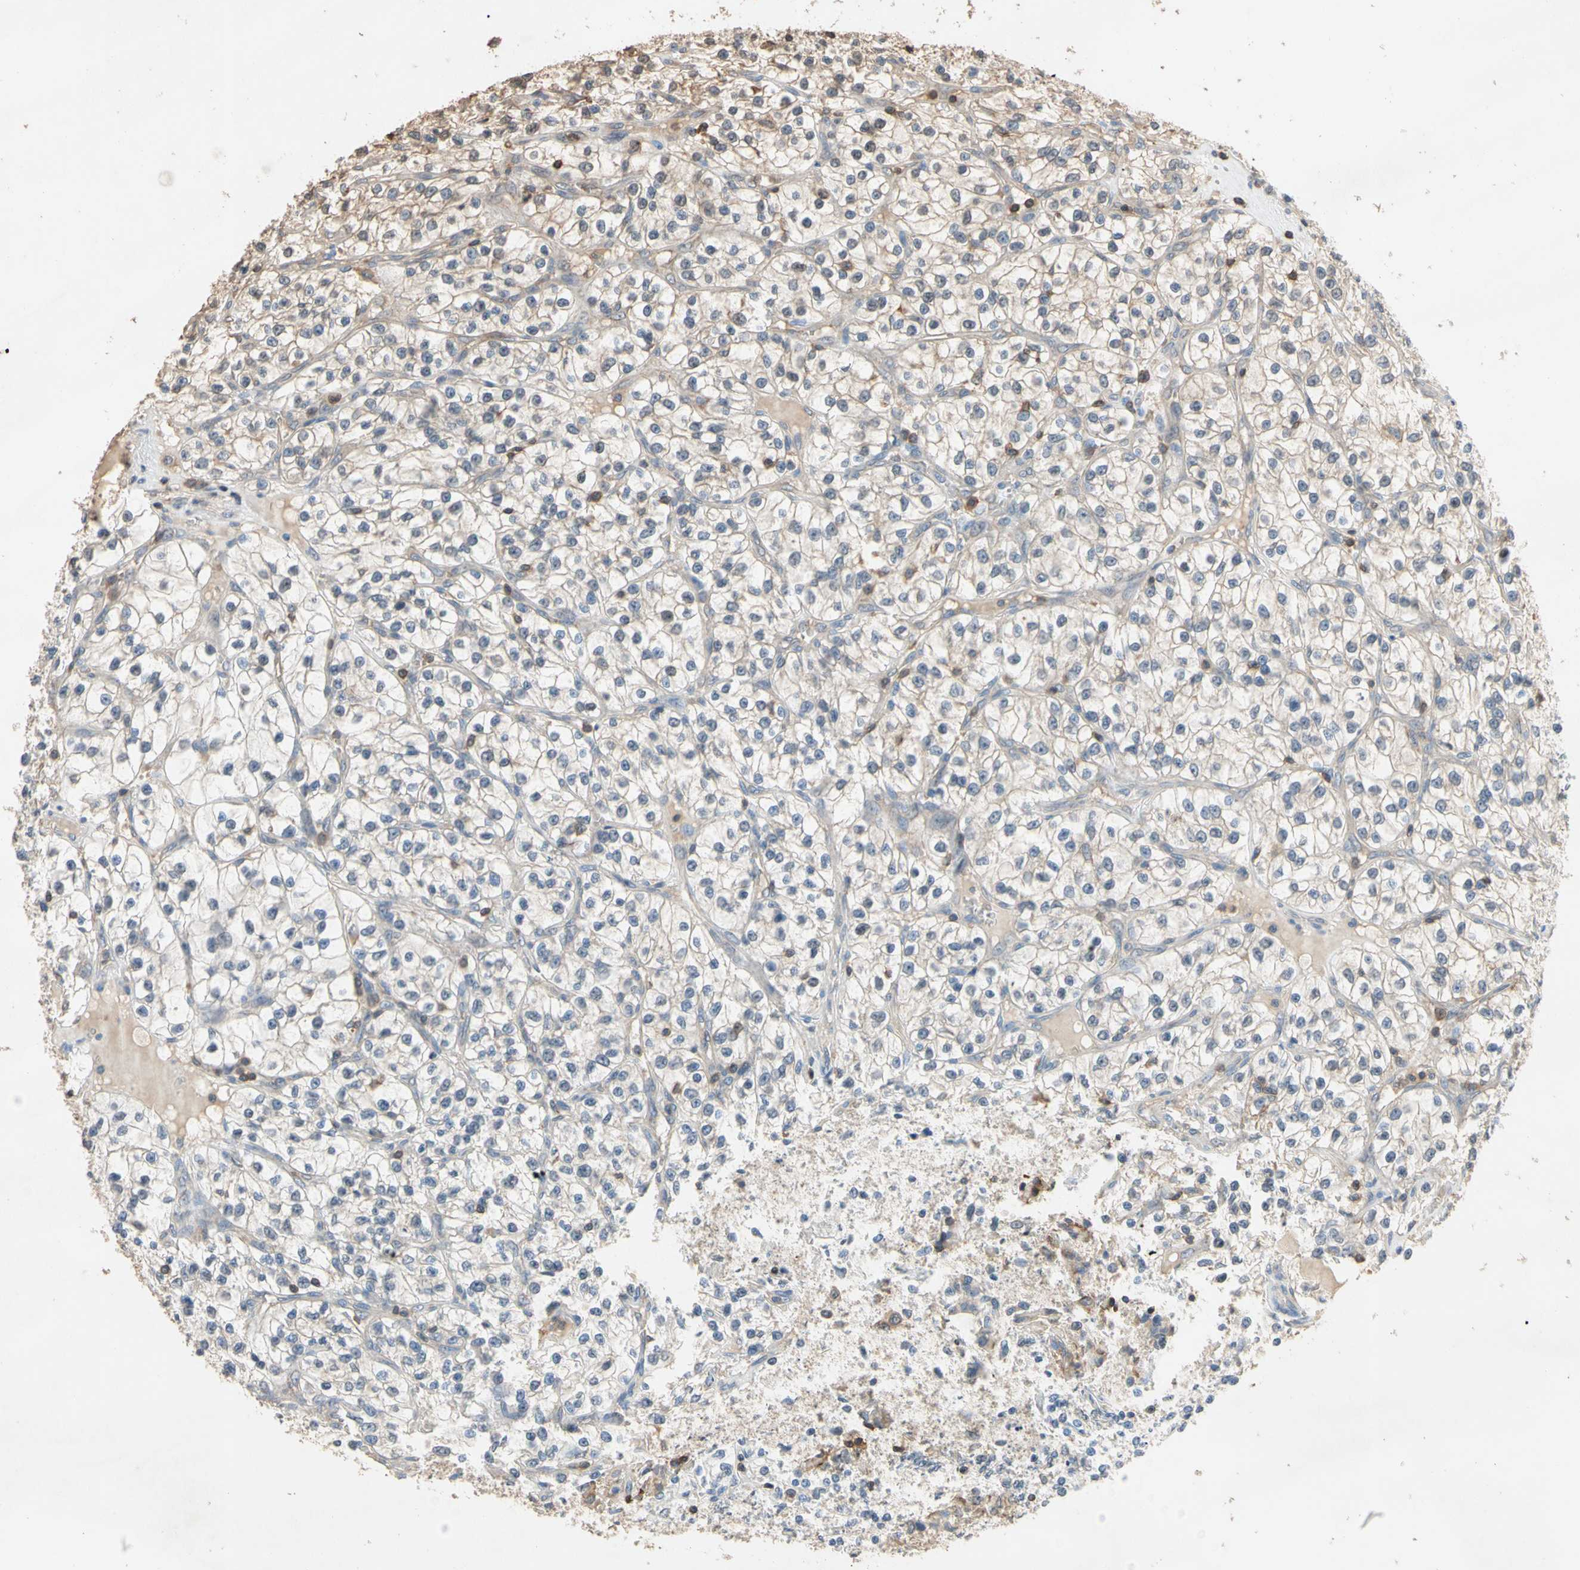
{"staining": {"intensity": "weak", "quantity": "25%-75%", "location": "cytoplasmic/membranous"}, "tissue": "renal cancer", "cell_type": "Tumor cells", "image_type": "cancer", "snomed": [{"axis": "morphology", "description": "Adenocarcinoma, NOS"}, {"axis": "topography", "description": "Kidney"}], "caption": "Protein expression by immunohistochemistry demonstrates weak cytoplasmic/membranous positivity in about 25%-75% of tumor cells in renal adenocarcinoma.", "gene": "MAP3K10", "patient": {"sex": "female", "age": 57}}